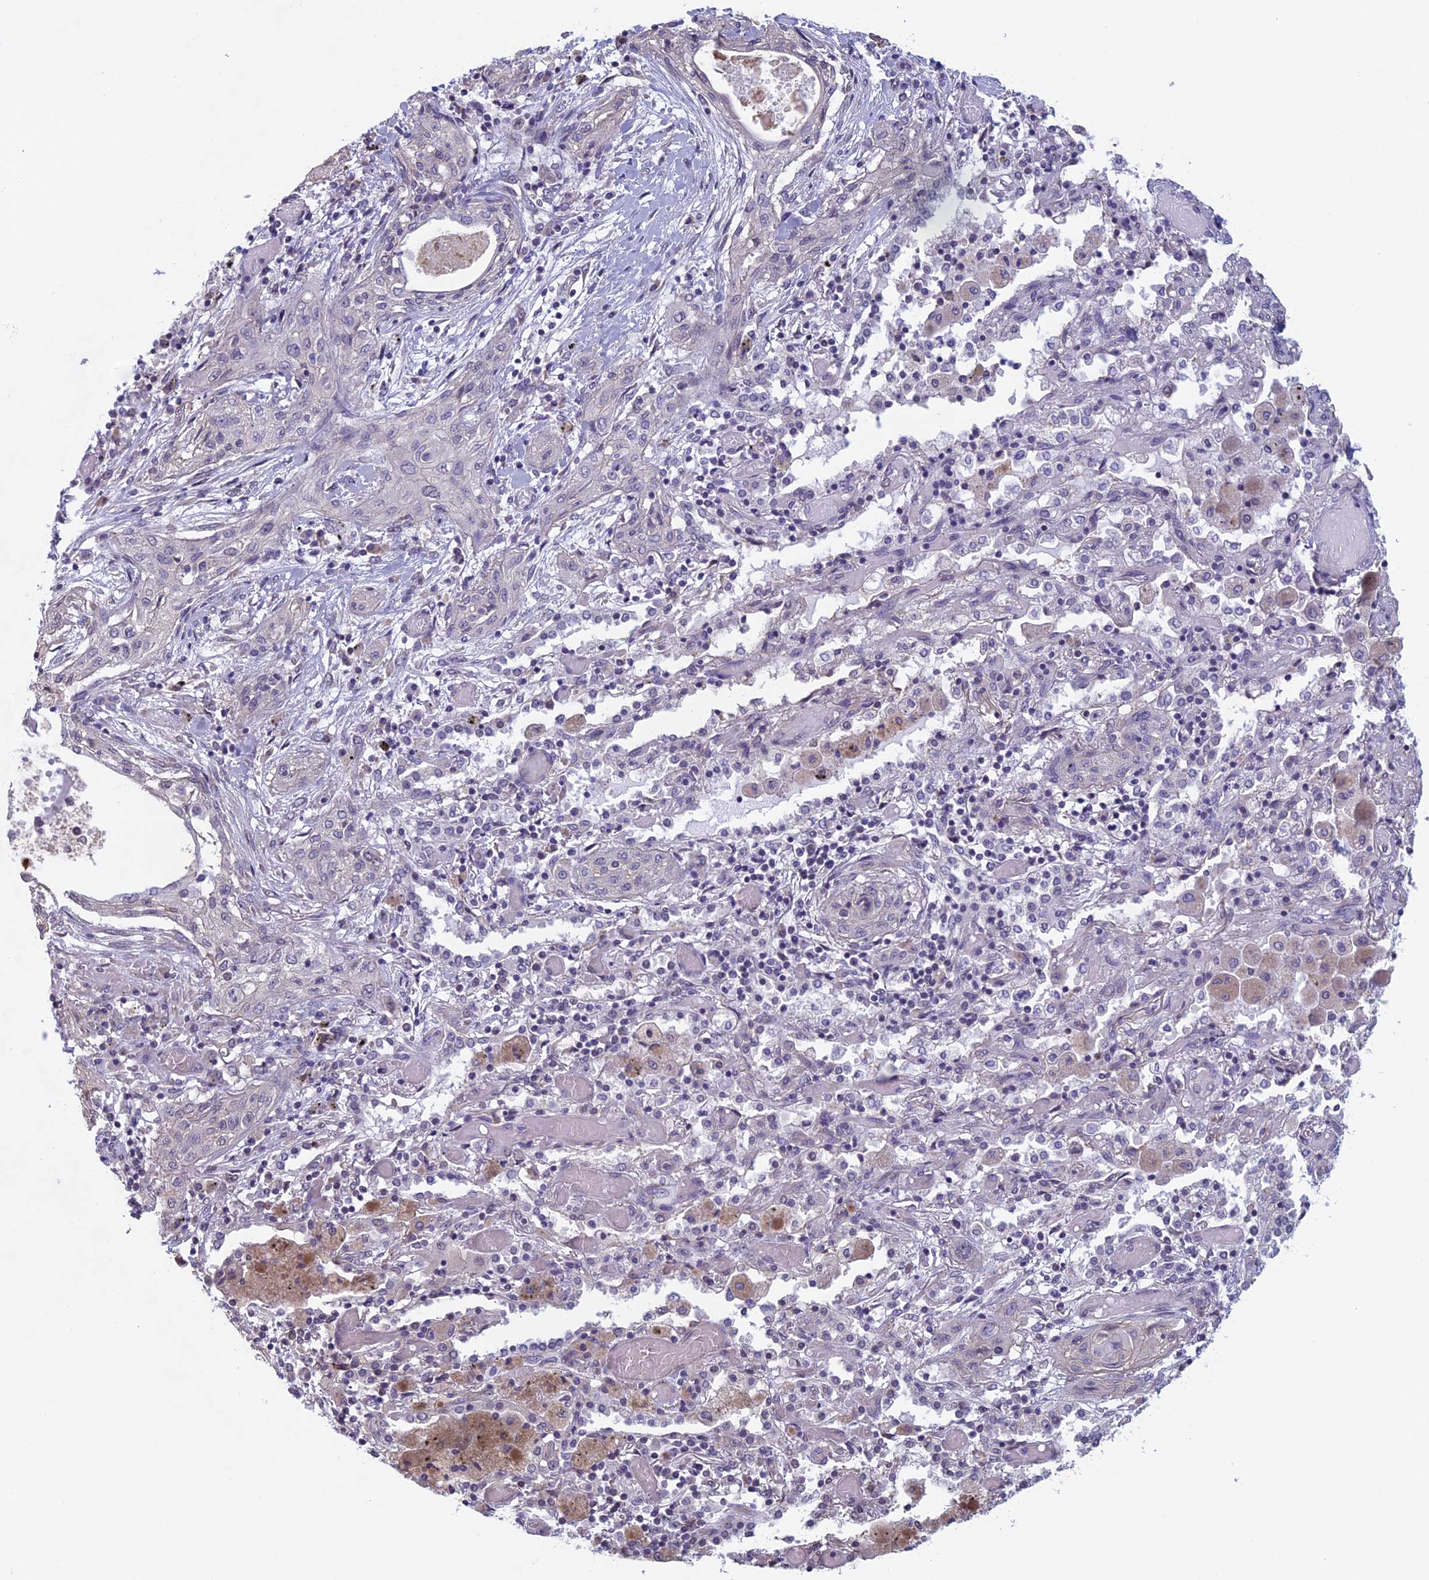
{"staining": {"intensity": "negative", "quantity": "none", "location": "none"}, "tissue": "lung cancer", "cell_type": "Tumor cells", "image_type": "cancer", "snomed": [{"axis": "morphology", "description": "Squamous cell carcinoma, NOS"}, {"axis": "topography", "description": "Lung"}], "caption": "Tumor cells are negative for brown protein staining in lung cancer (squamous cell carcinoma).", "gene": "SLC1A6", "patient": {"sex": "female", "age": 47}}